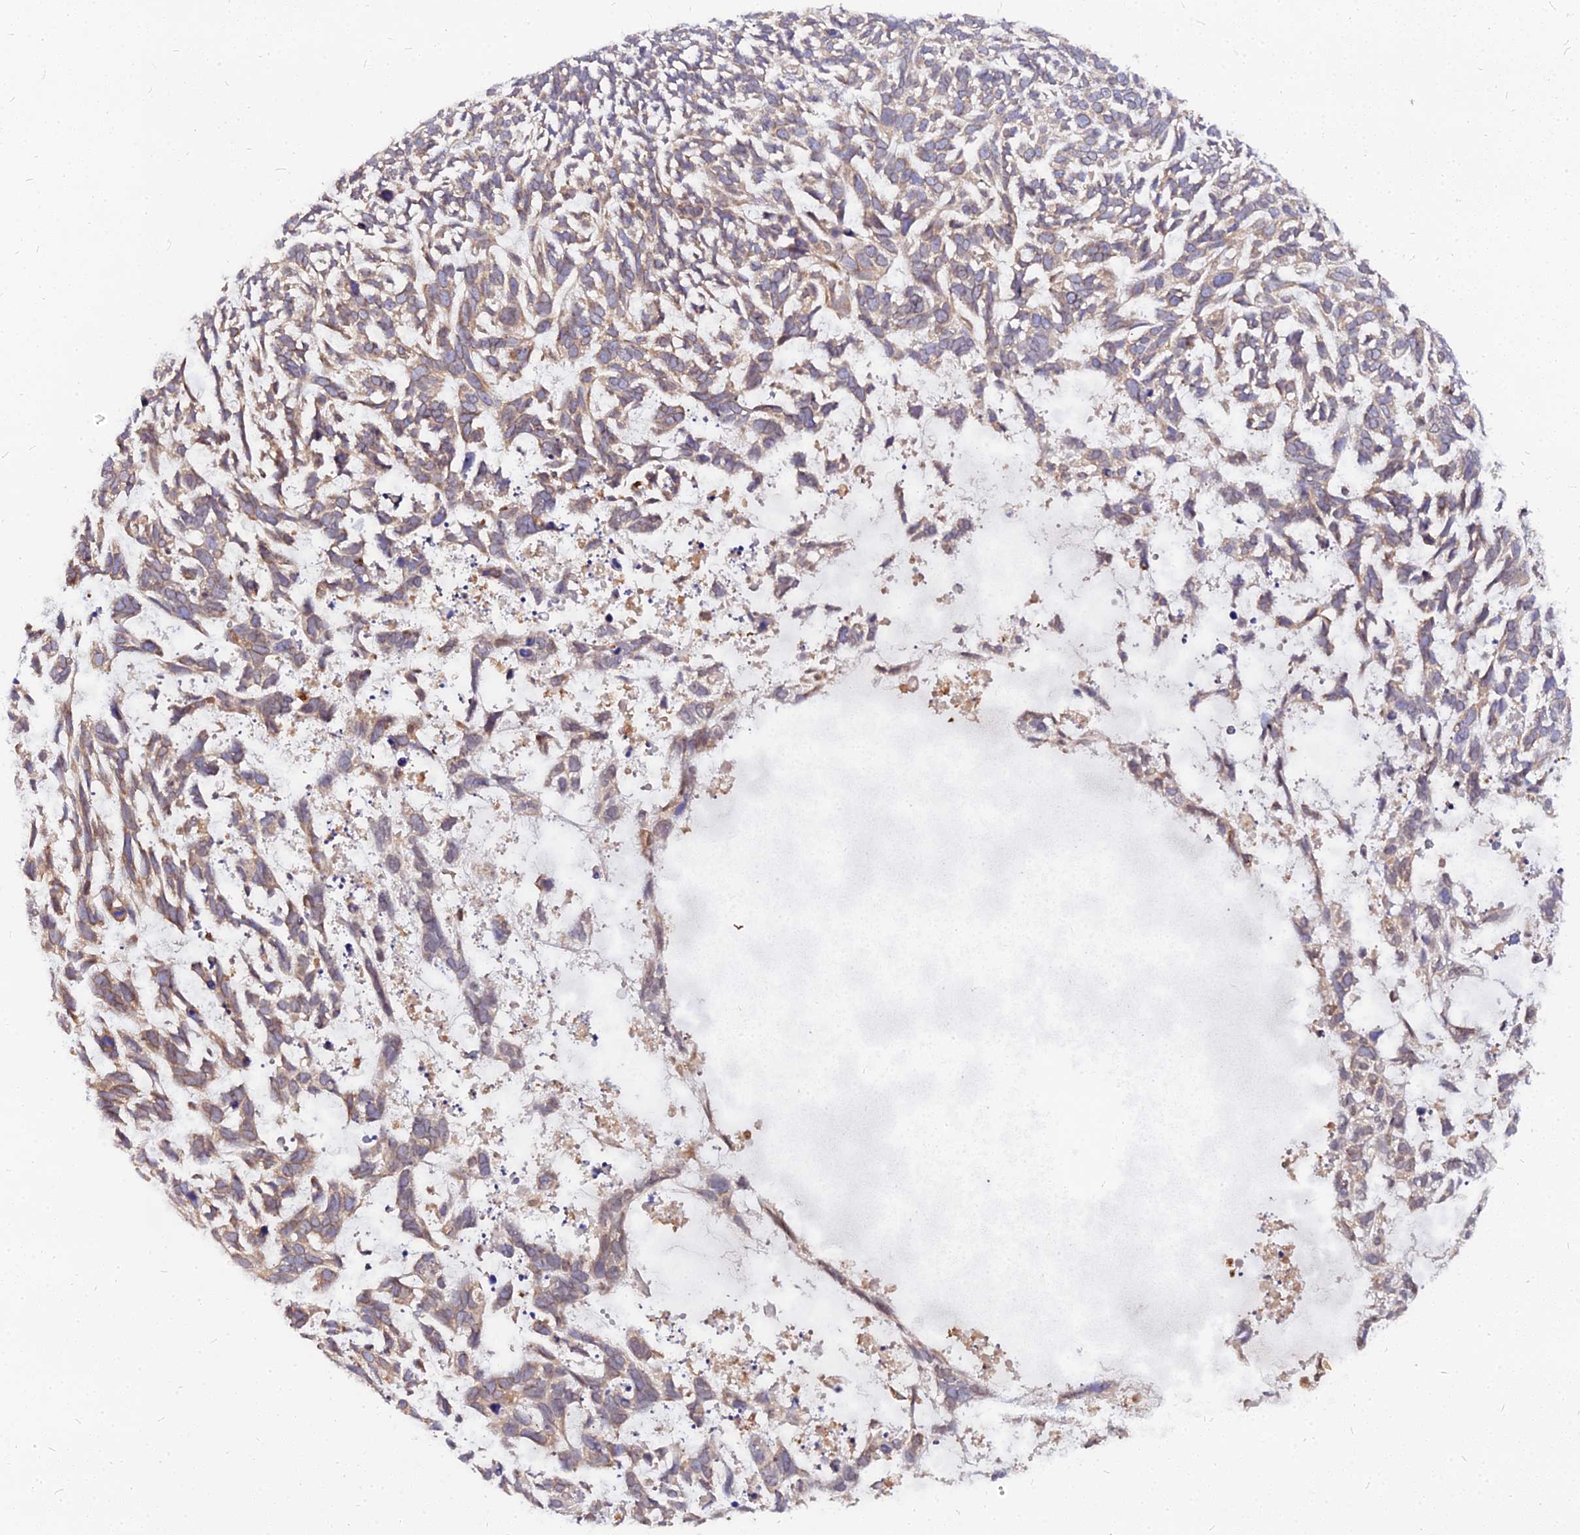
{"staining": {"intensity": "weak", "quantity": ">75%", "location": "cytoplasmic/membranous"}, "tissue": "skin cancer", "cell_type": "Tumor cells", "image_type": "cancer", "snomed": [{"axis": "morphology", "description": "Basal cell carcinoma"}, {"axis": "topography", "description": "Skin"}], "caption": "Skin basal cell carcinoma stained with immunohistochemistry demonstrates weak cytoplasmic/membranous staining in about >75% of tumor cells. (Stains: DAB in brown, nuclei in blue, Microscopy: brightfield microscopy at high magnification).", "gene": "RNF121", "patient": {"sex": "male", "age": 88}}